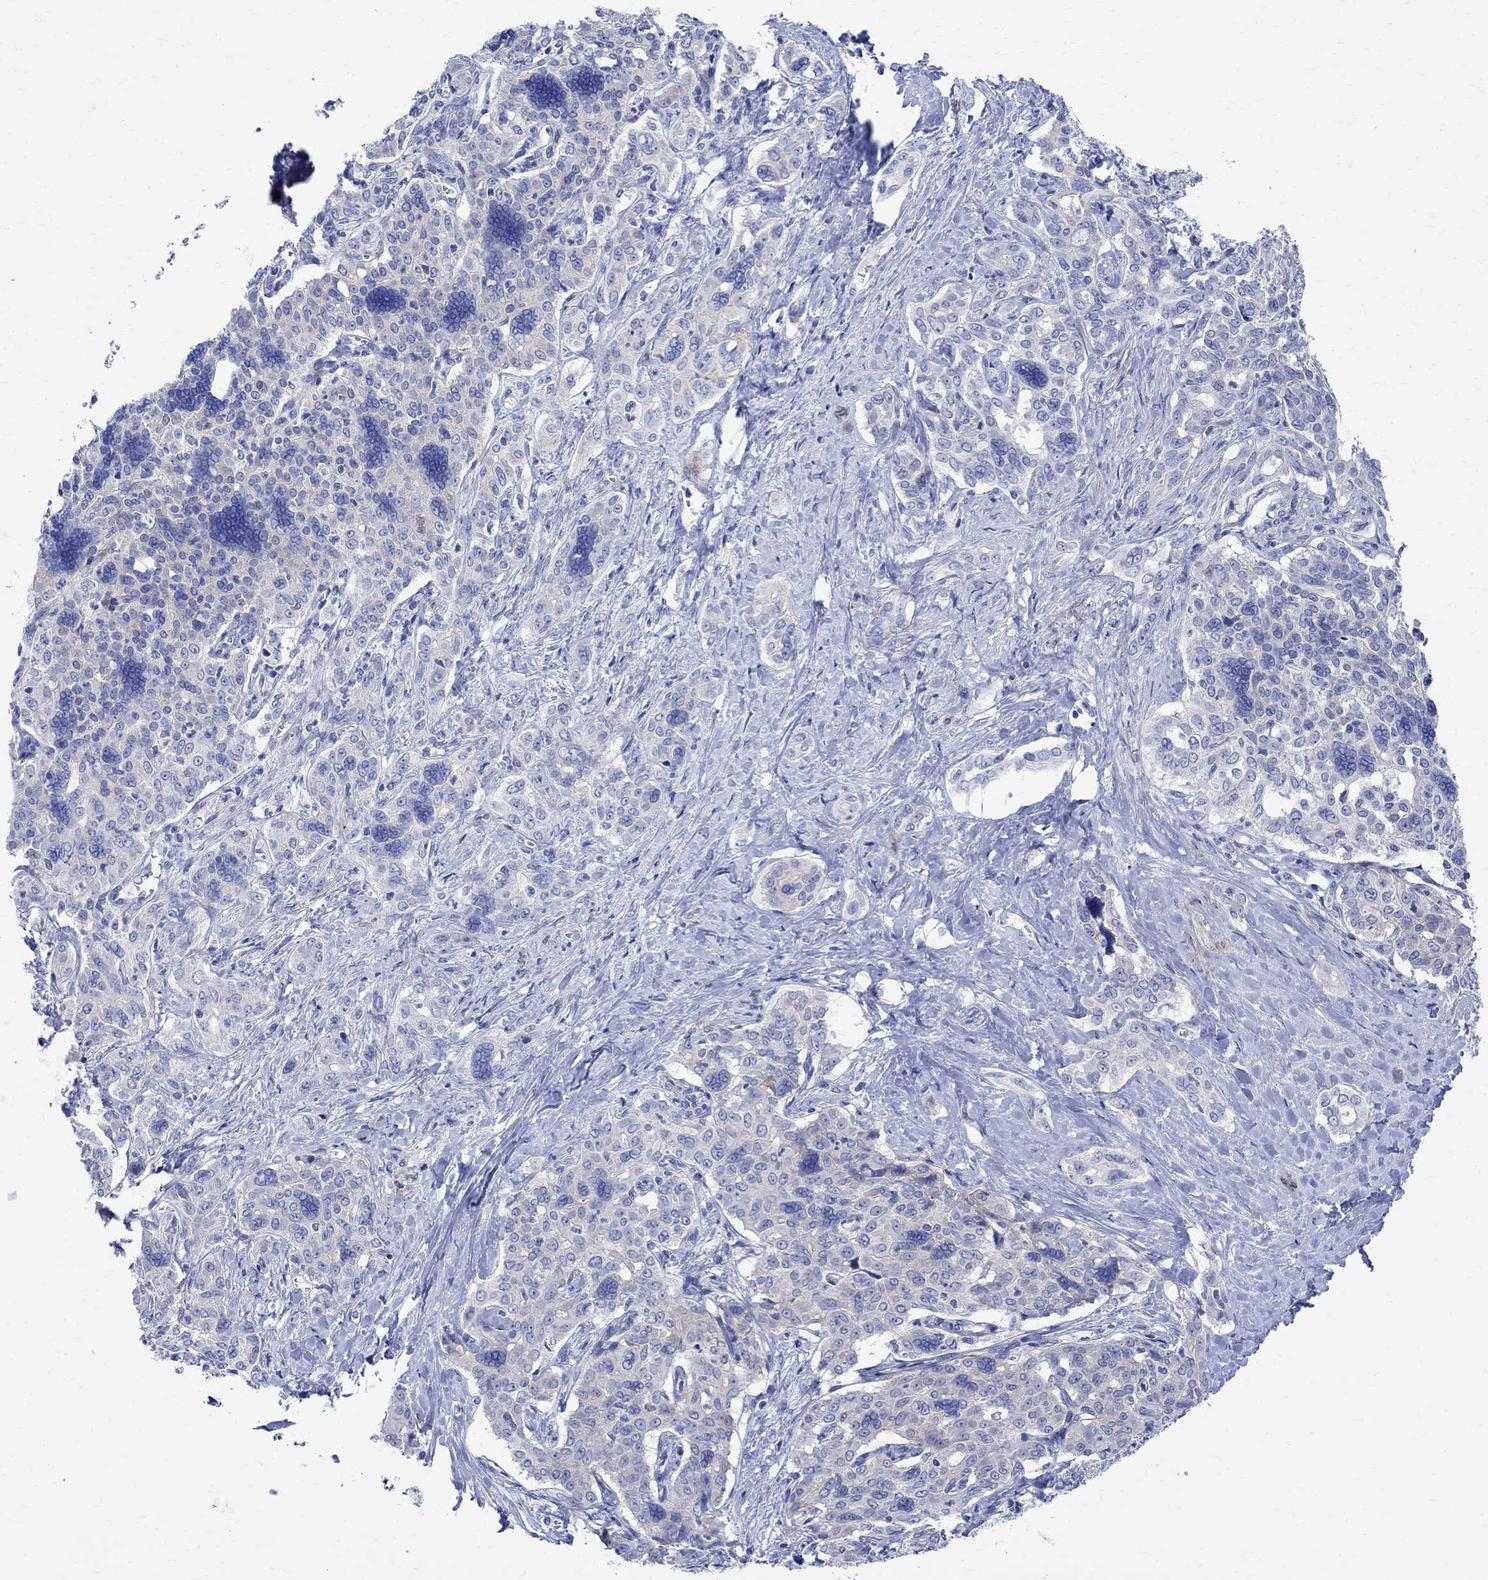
{"staining": {"intensity": "negative", "quantity": "none", "location": "none"}, "tissue": "liver cancer", "cell_type": "Tumor cells", "image_type": "cancer", "snomed": [{"axis": "morphology", "description": "Cholangiocarcinoma"}, {"axis": "topography", "description": "Liver"}], "caption": "This is a micrograph of immunohistochemistry (IHC) staining of liver cancer (cholangiocarcinoma), which shows no expression in tumor cells.", "gene": "PARVB", "patient": {"sex": "female", "age": 47}}